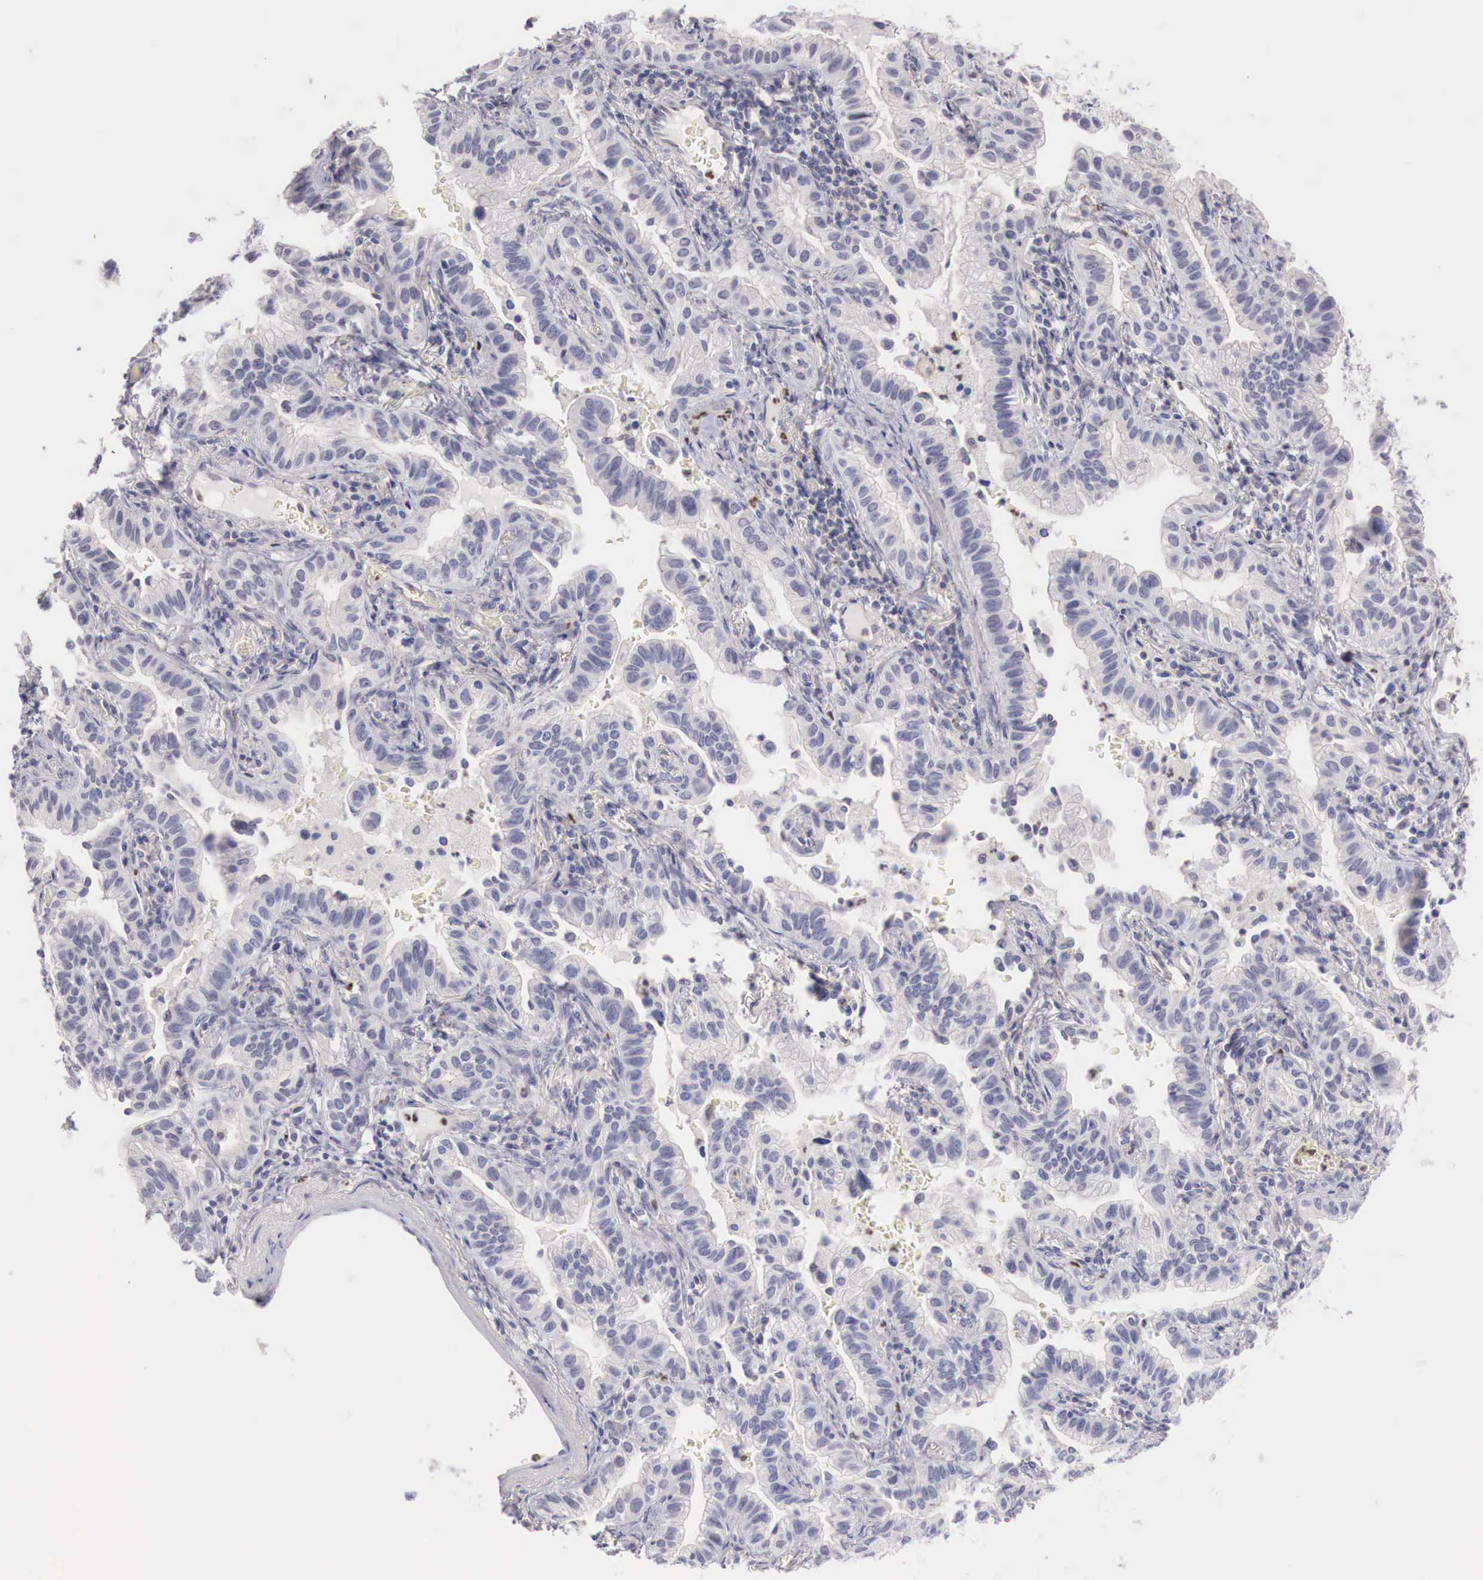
{"staining": {"intensity": "negative", "quantity": "none", "location": "none"}, "tissue": "lung cancer", "cell_type": "Tumor cells", "image_type": "cancer", "snomed": [{"axis": "morphology", "description": "Adenocarcinoma, NOS"}, {"axis": "topography", "description": "Lung"}], "caption": "The image demonstrates no significant expression in tumor cells of lung cancer. (DAB IHC, high magnification).", "gene": "TRIM13", "patient": {"sex": "female", "age": 50}}